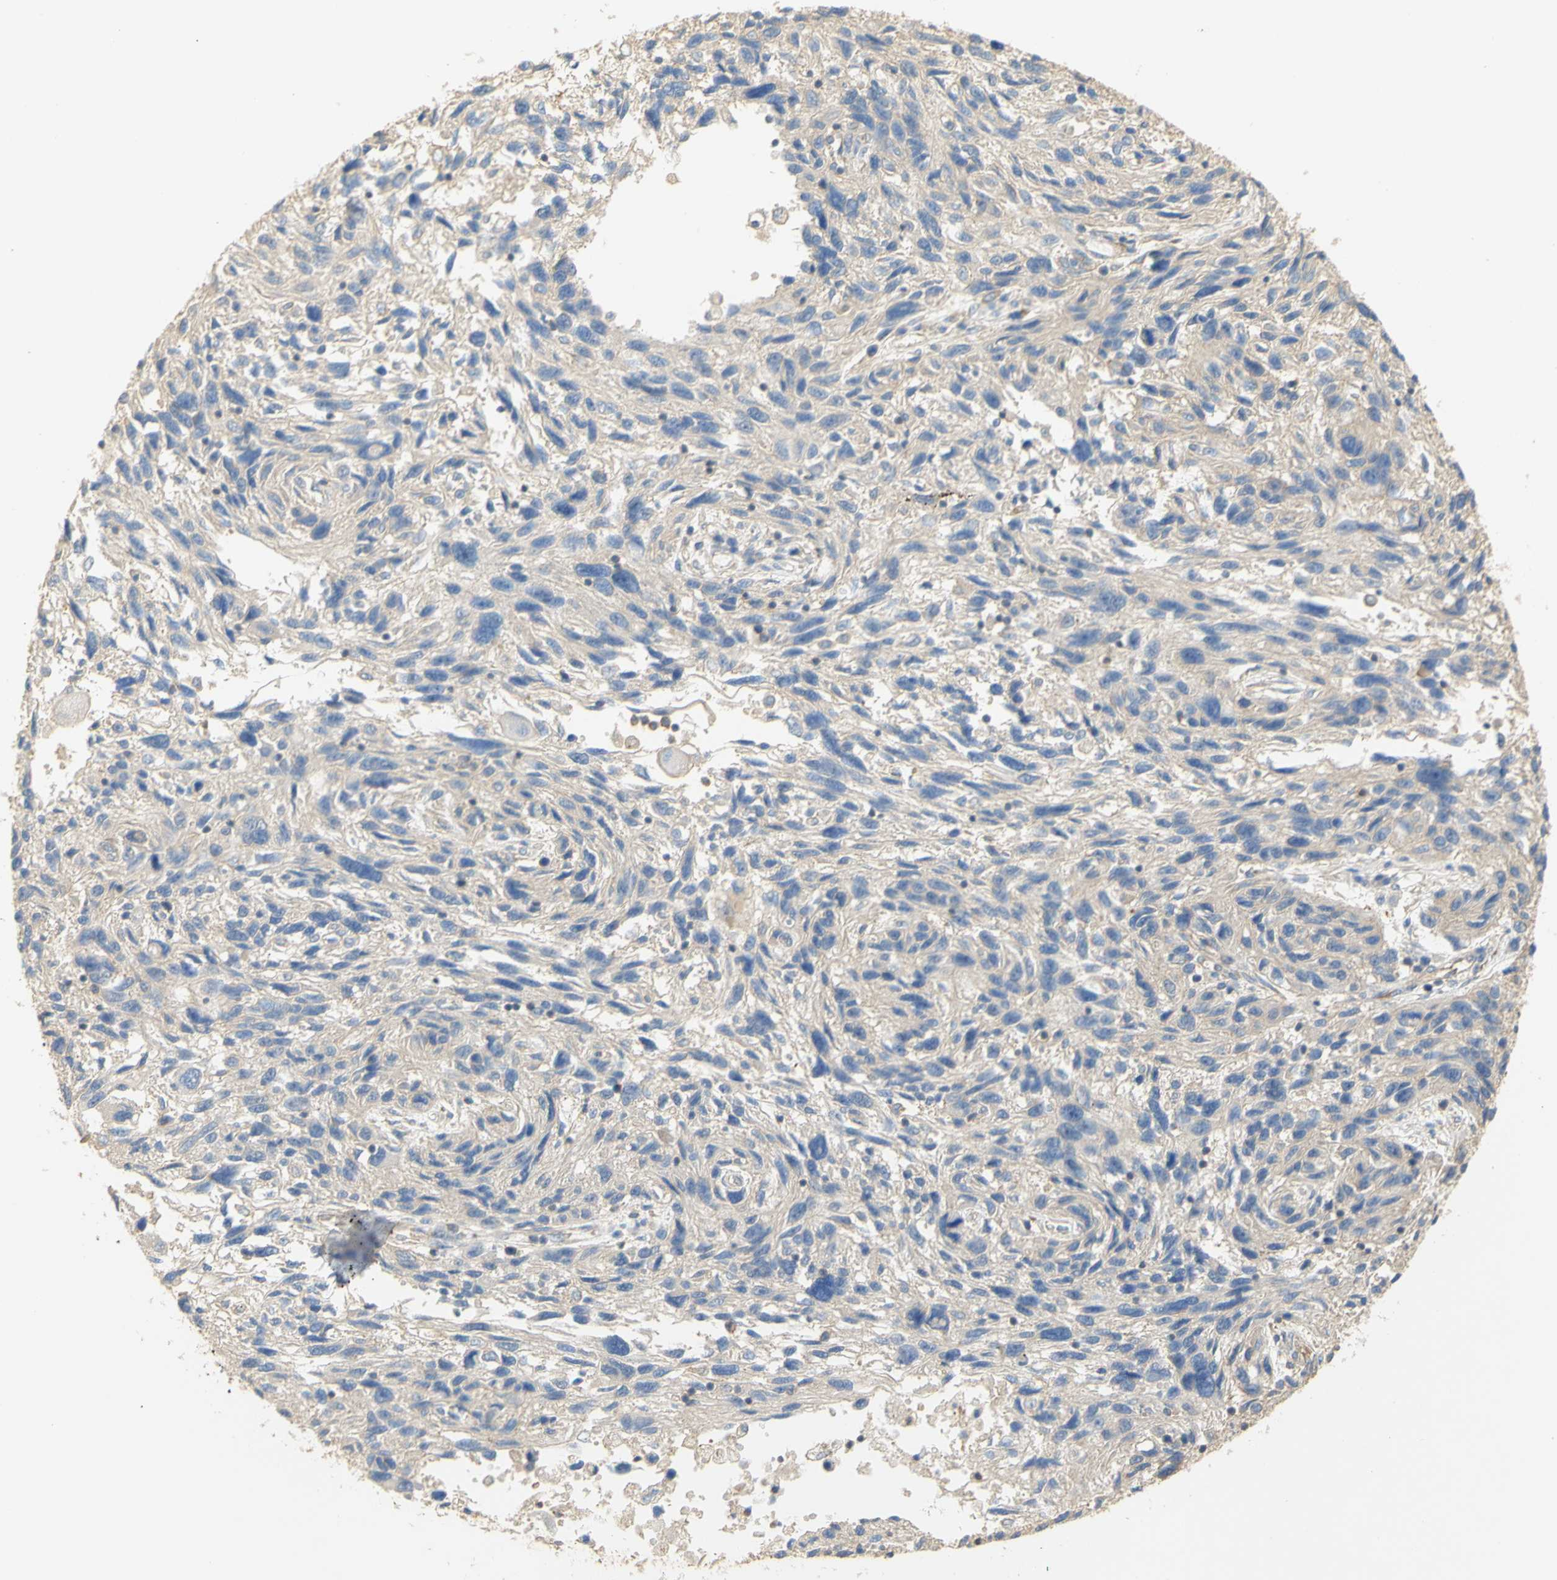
{"staining": {"intensity": "negative", "quantity": "none", "location": "none"}, "tissue": "melanoma", "cell_type": "Tumor cells", "image_type": "cancer", "snomed": [{"axis": "morphology", "description": "Malignant melanoma, NOS"}, {"axis": "topography", "description": "Skin"}], "caption": "Photomicrograph shows no significant protein expression in tumor cells of malignant melanoma.", "gene": "KCNE4", "patient": {"sex": "male", "age": 53}}